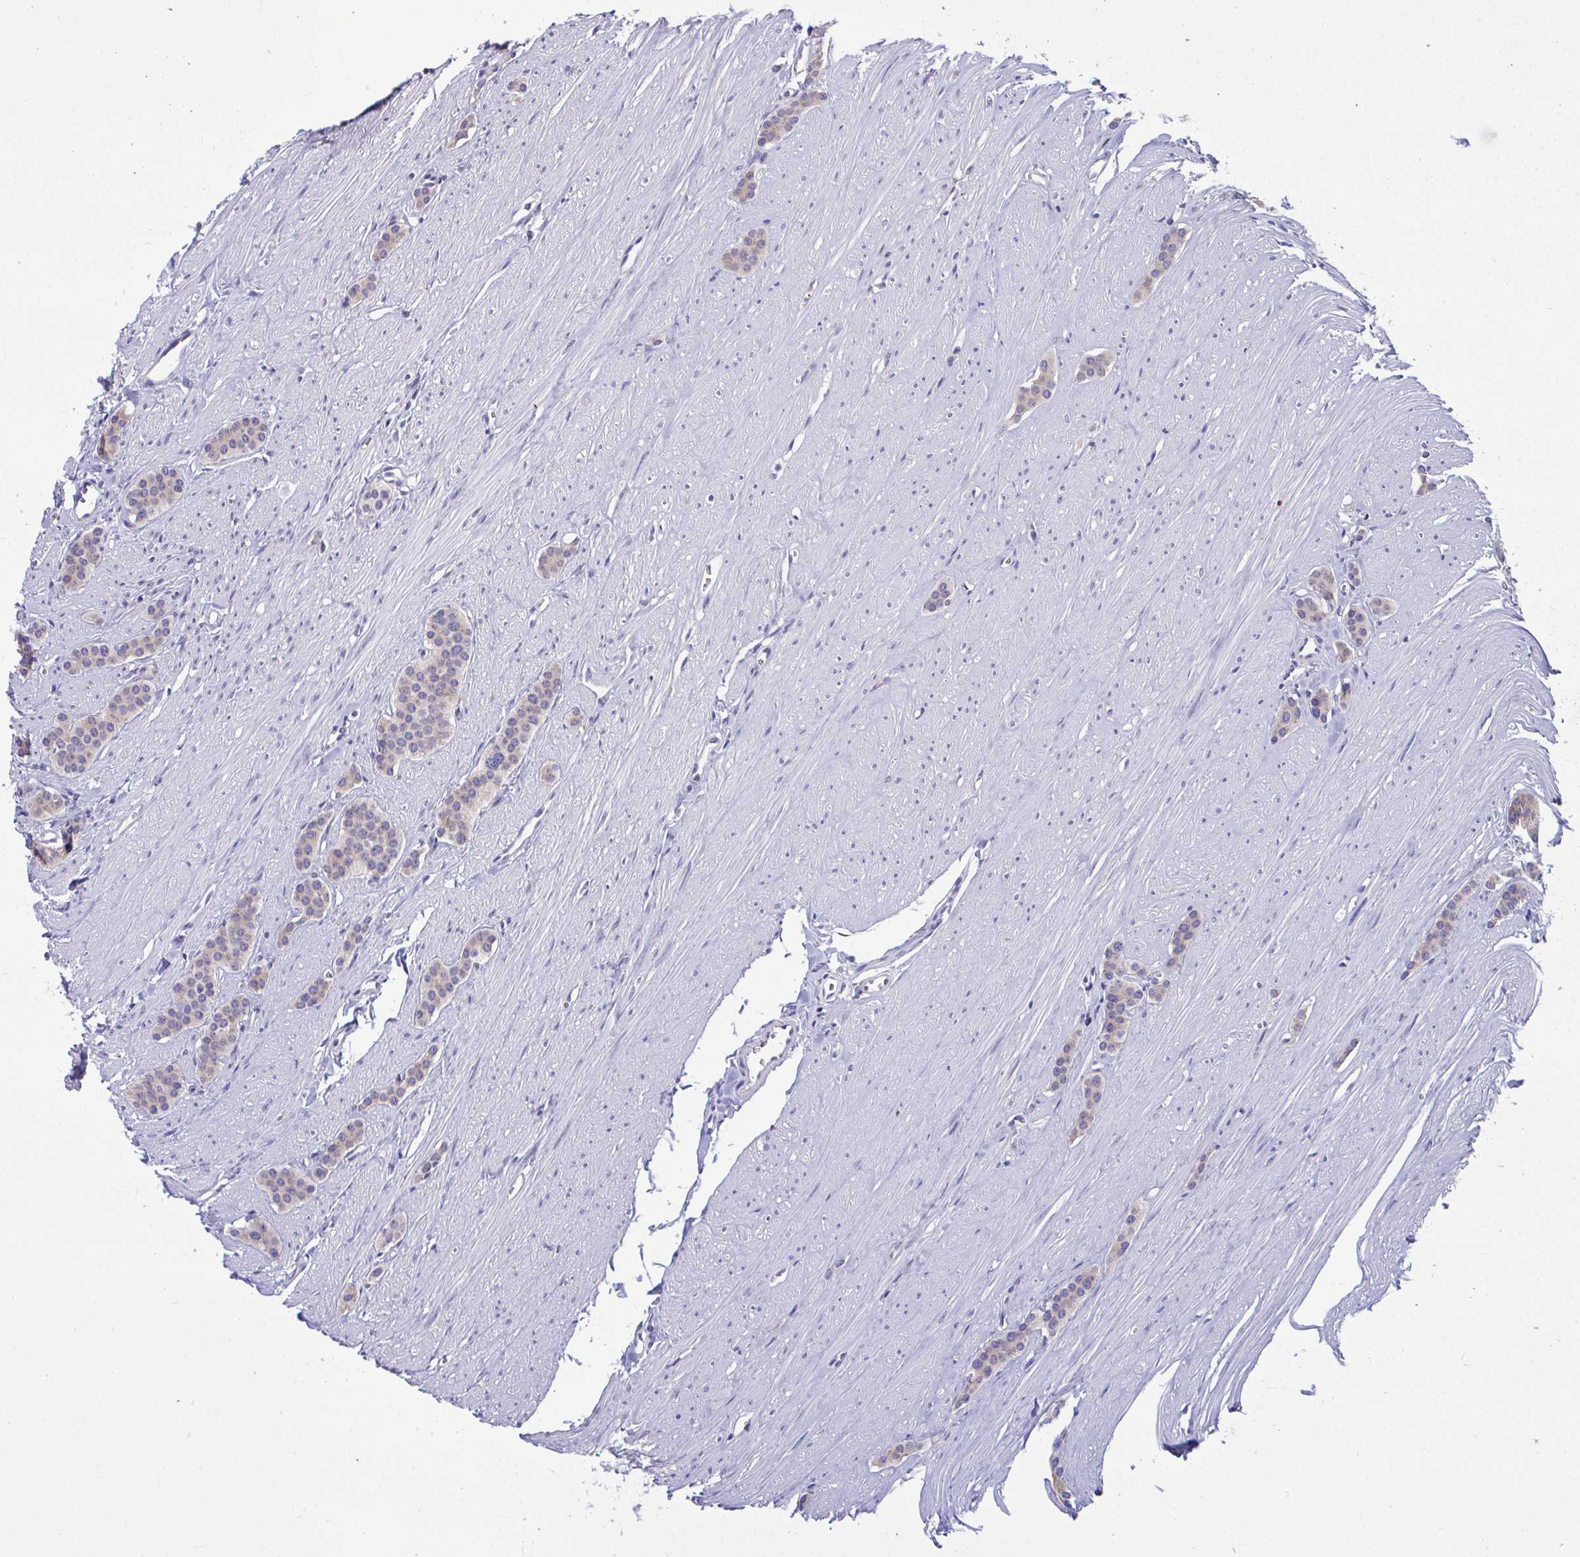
{"staining": {"intensity": "weak", "quantity": "25%-75%", "location": "cytoplasmic/membranous"}, "tissue": "carcinoid", "cell_type": "Tumor cells", "image_type": "cancer", "snomed": [{"axis": "morphology", "description": "Carcinoid, malignant, NOS"}, {"axis": "topography", "description": "Small intestine"}], "caption": "A brown stain labels weak cytoplasmic/membranous expression of a protein in human malignant carcinoid tumor cells.", "gene": "PIGK", "patient": {"sex": "male", "age": 60}}